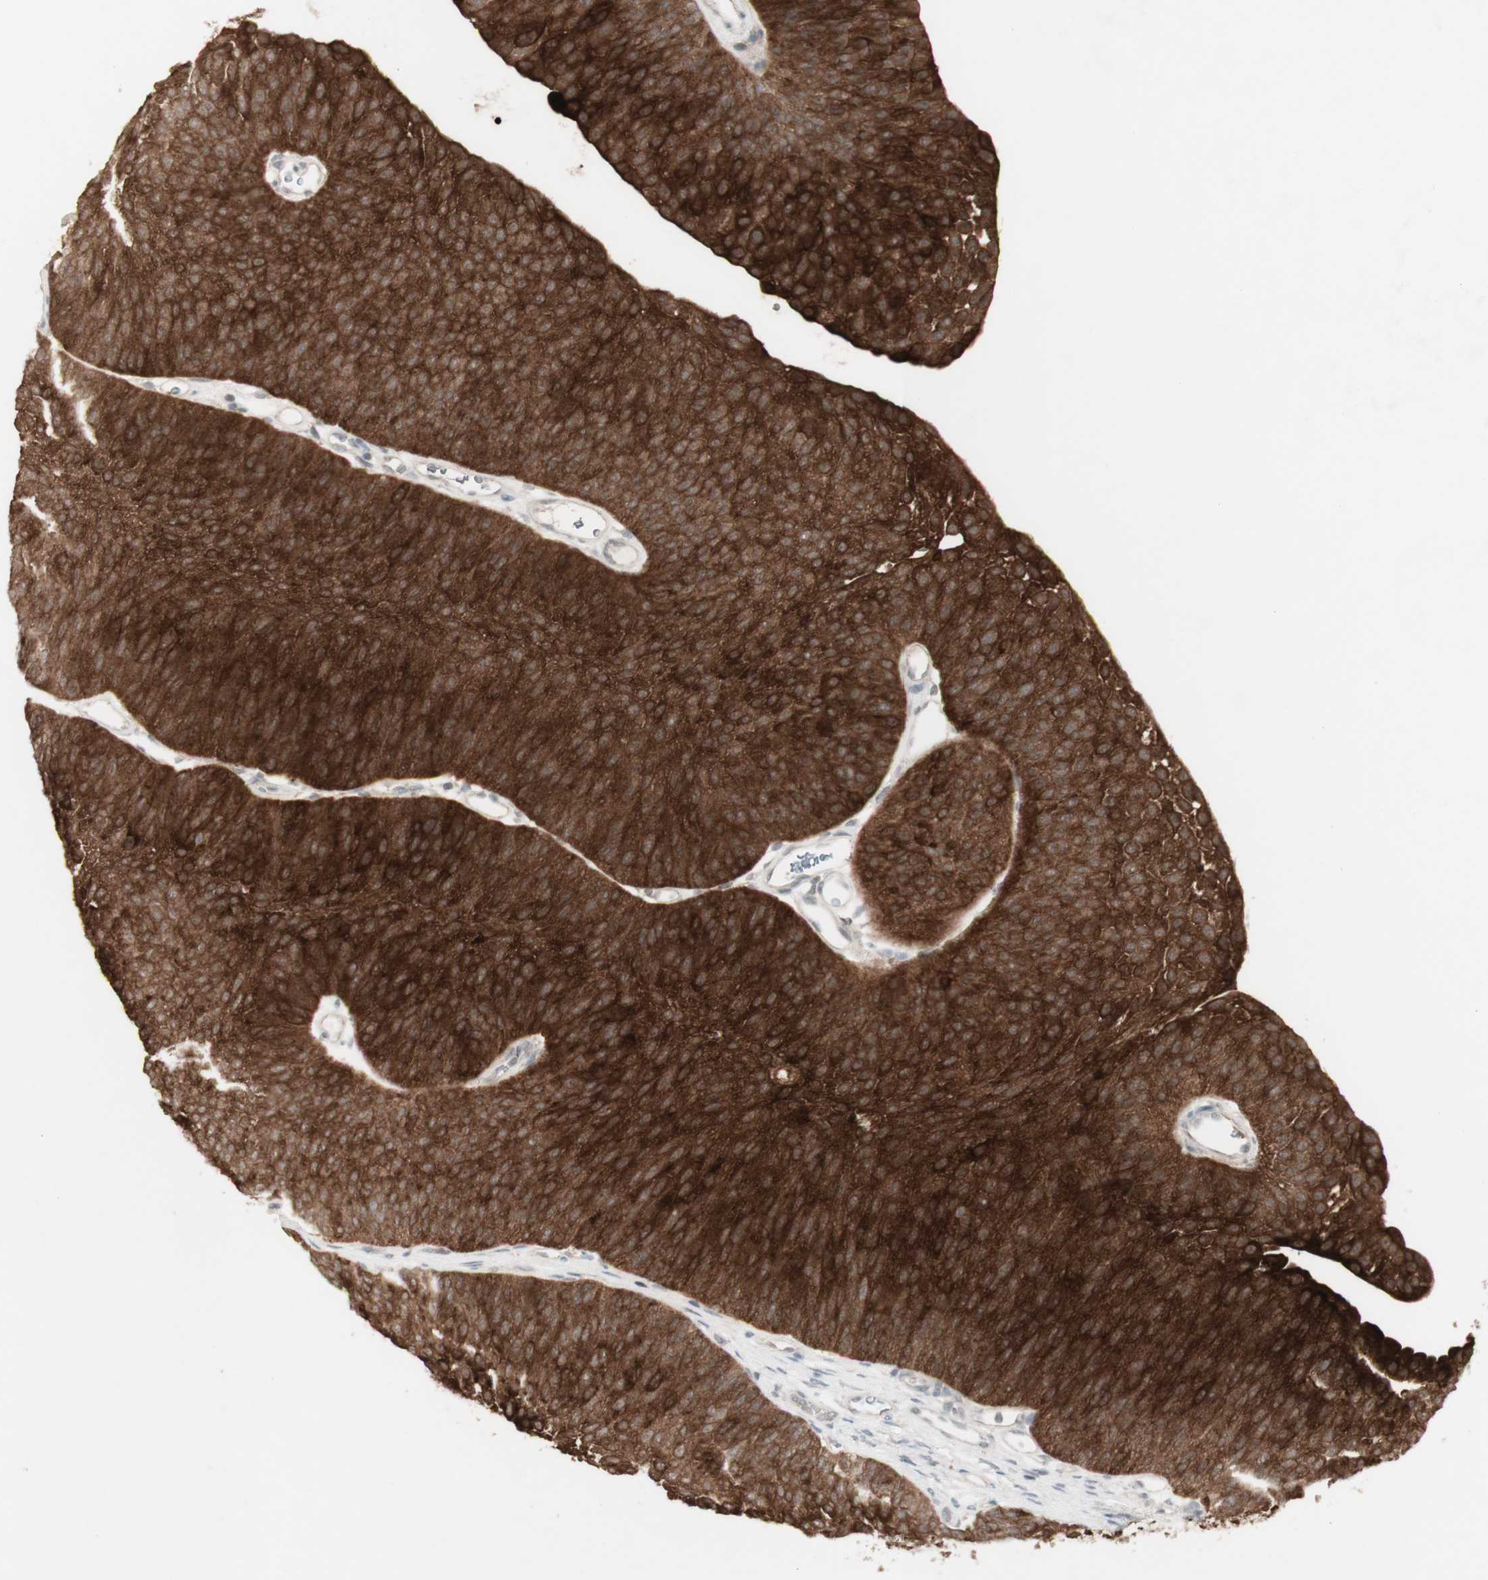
{"staining": {"intensity": "strong", "quantity": ">75%", "location": "cytoplasmic/membranous"}, "tissue": "urothelial cancer", "cell_type": "Tumor cells", "image_type": "cancer", "snomed": [{"axis": "morphology", "description": "Urothelial carcinoma, Low grade"}, {"axis": "topography", "description": "Urinary bladder"}], "caption": "Urothelial cancer stained with a protein marker shows strong staining in tumor cells.", "gene": "C1orf116", "patient": {"sex": "female", "age": 60}}